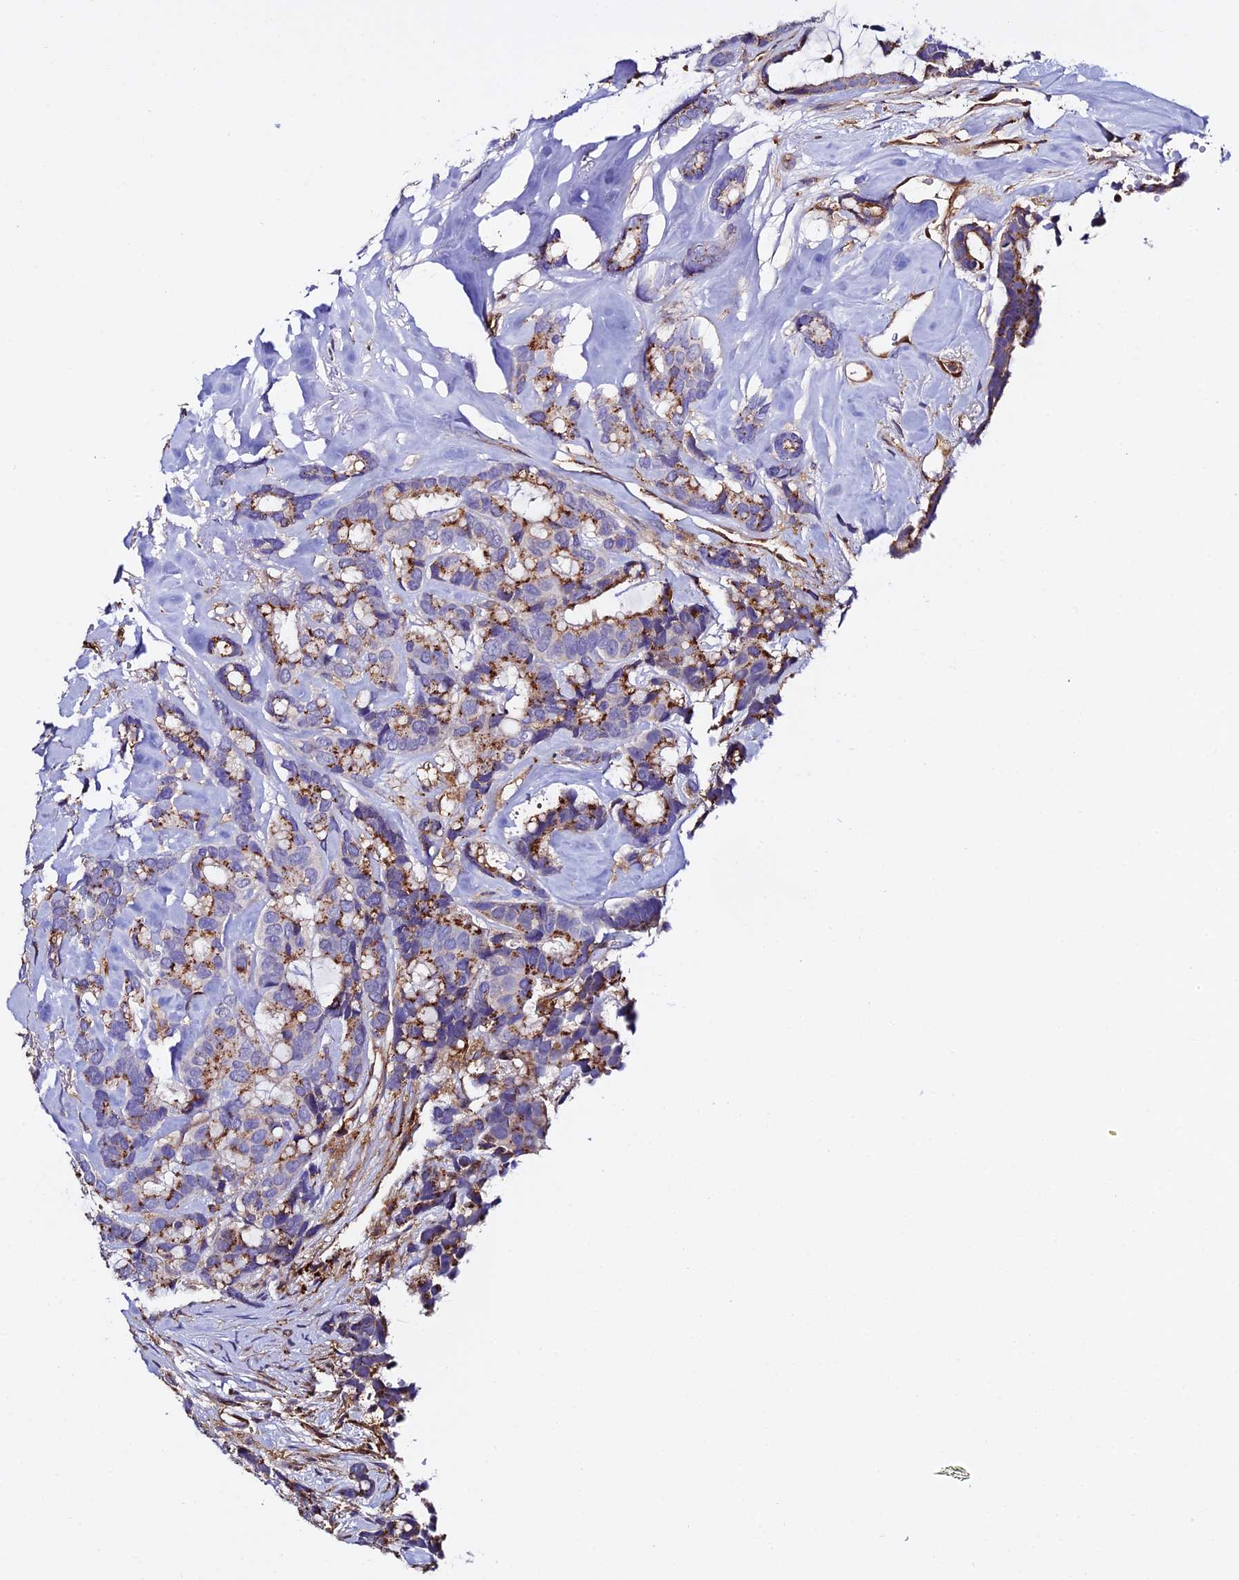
{"staining": {"intensity": "strong", "quantity": "<25%", "location": "cytoplasmic/membranous"}, "tissue": "breast cancer", "cell_type": "Tumor cells", "image_type": "cancer", "snomed": [{"axis": "morphology", "description": "Duct carcinoma"}, {"axis": "topography", "description": "Breast"}], "caption": "Immunohistochemistry (DAB) staining of invasive ductal carcinoma (breast) exhibits strong cytoplasmic/membranous protein staining in approximately <25% of tumor cells.", "gene": "TRPV2", "patient": {"sex": "female", "age": 87}}